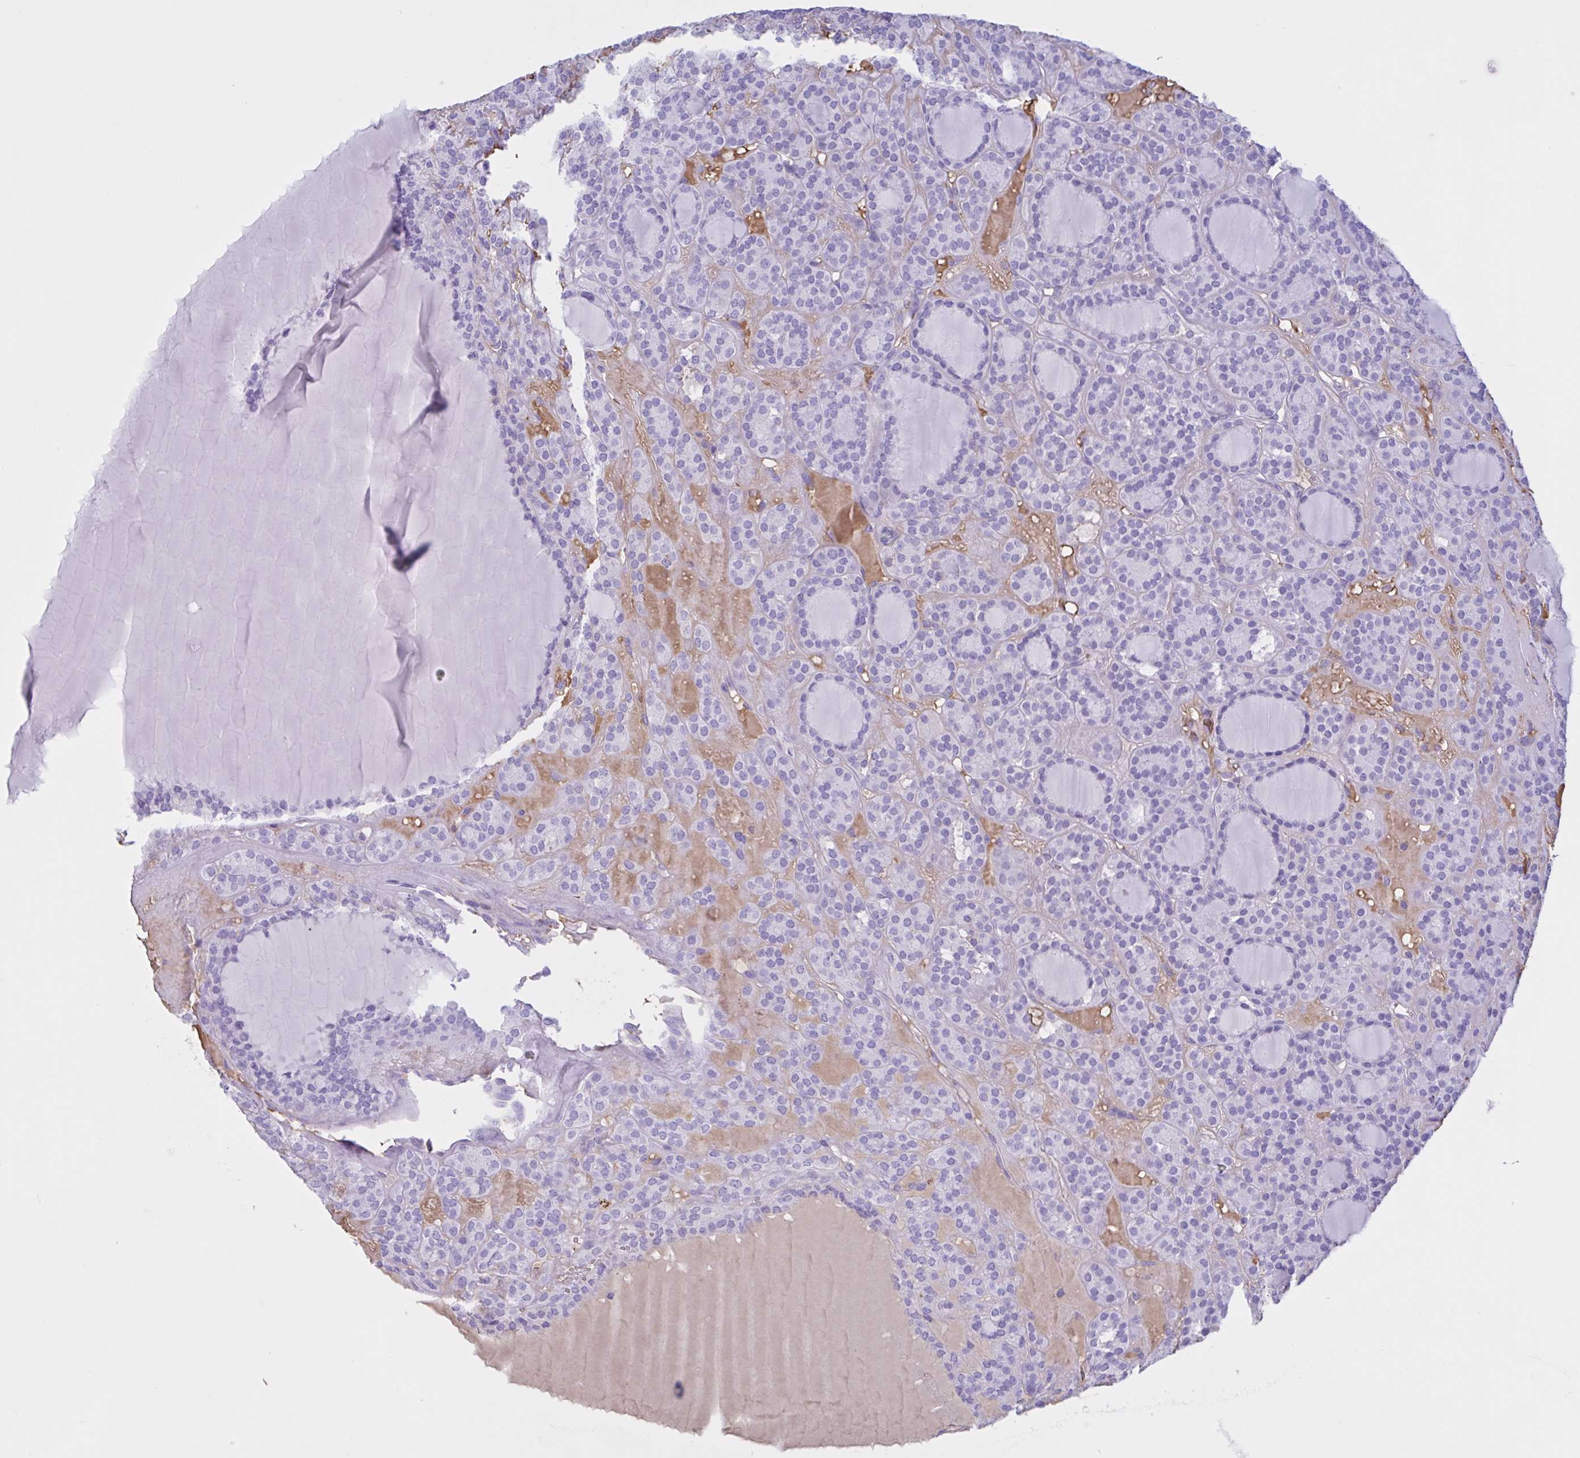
{"staining": {"intensity": "negative", "quantity": "none", "location": "none"}, "tissue": "thyroid cancer", "cell_type": "Tumor cells", "image_type": "cancer", "snomed": [{"axis": "morphology", "description": "Follicular adenoma carcinoma, NOS"}, {"axis": "topography", "description": "Thyroid gland"}], "caption": "Tumor cells are negative for protein expression in human thyroid cancer. (DAB (3,3'-diaminobenzidine) immunohistochemistry, high magnification).", "gene": "LARGE2", "patient": {"sex": "female", "age": 63}}